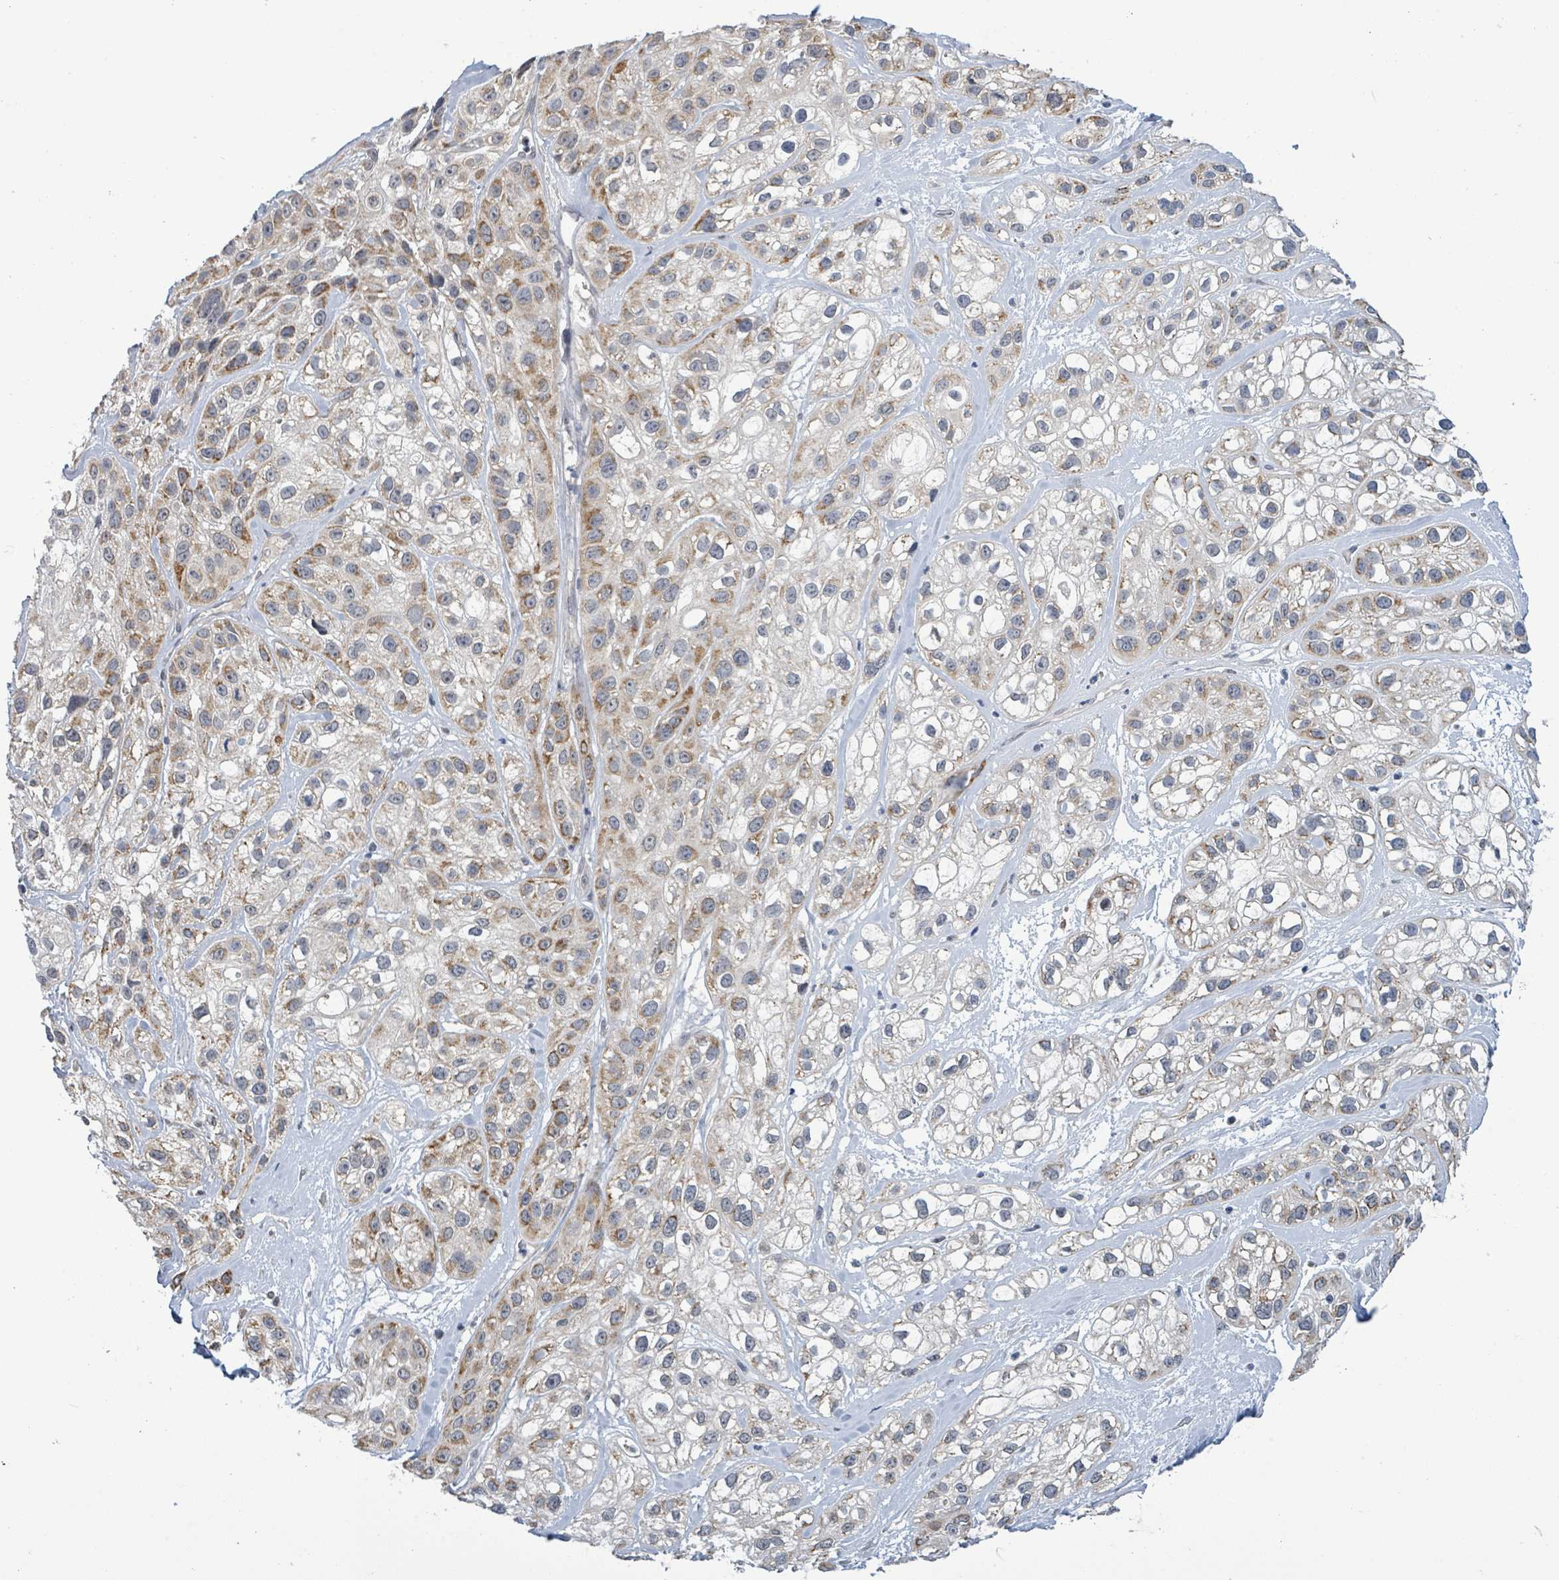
{"staining": {"intensity": "moderate", "quantity": "25%-75%", "location": "cytoplasmic/membranous"}, "tissue": "skin cancer", "cell_type": "Tumor cells", "image_type": "cancer", "snomed": [{"axis": "morphology", "description": "Squamous cell carcinoma, NOS"}, {"axis": "topography", "description": "Skin"}], "caption": "A high-resolution histopathology image shows IHC staining of skin cancer, which exhibits moderate cytoplasmic/membranous expression in about 25%-75% of tumor cells.", "gene": "COQ10B", "patient": {"sex": "male", "age": 82}}